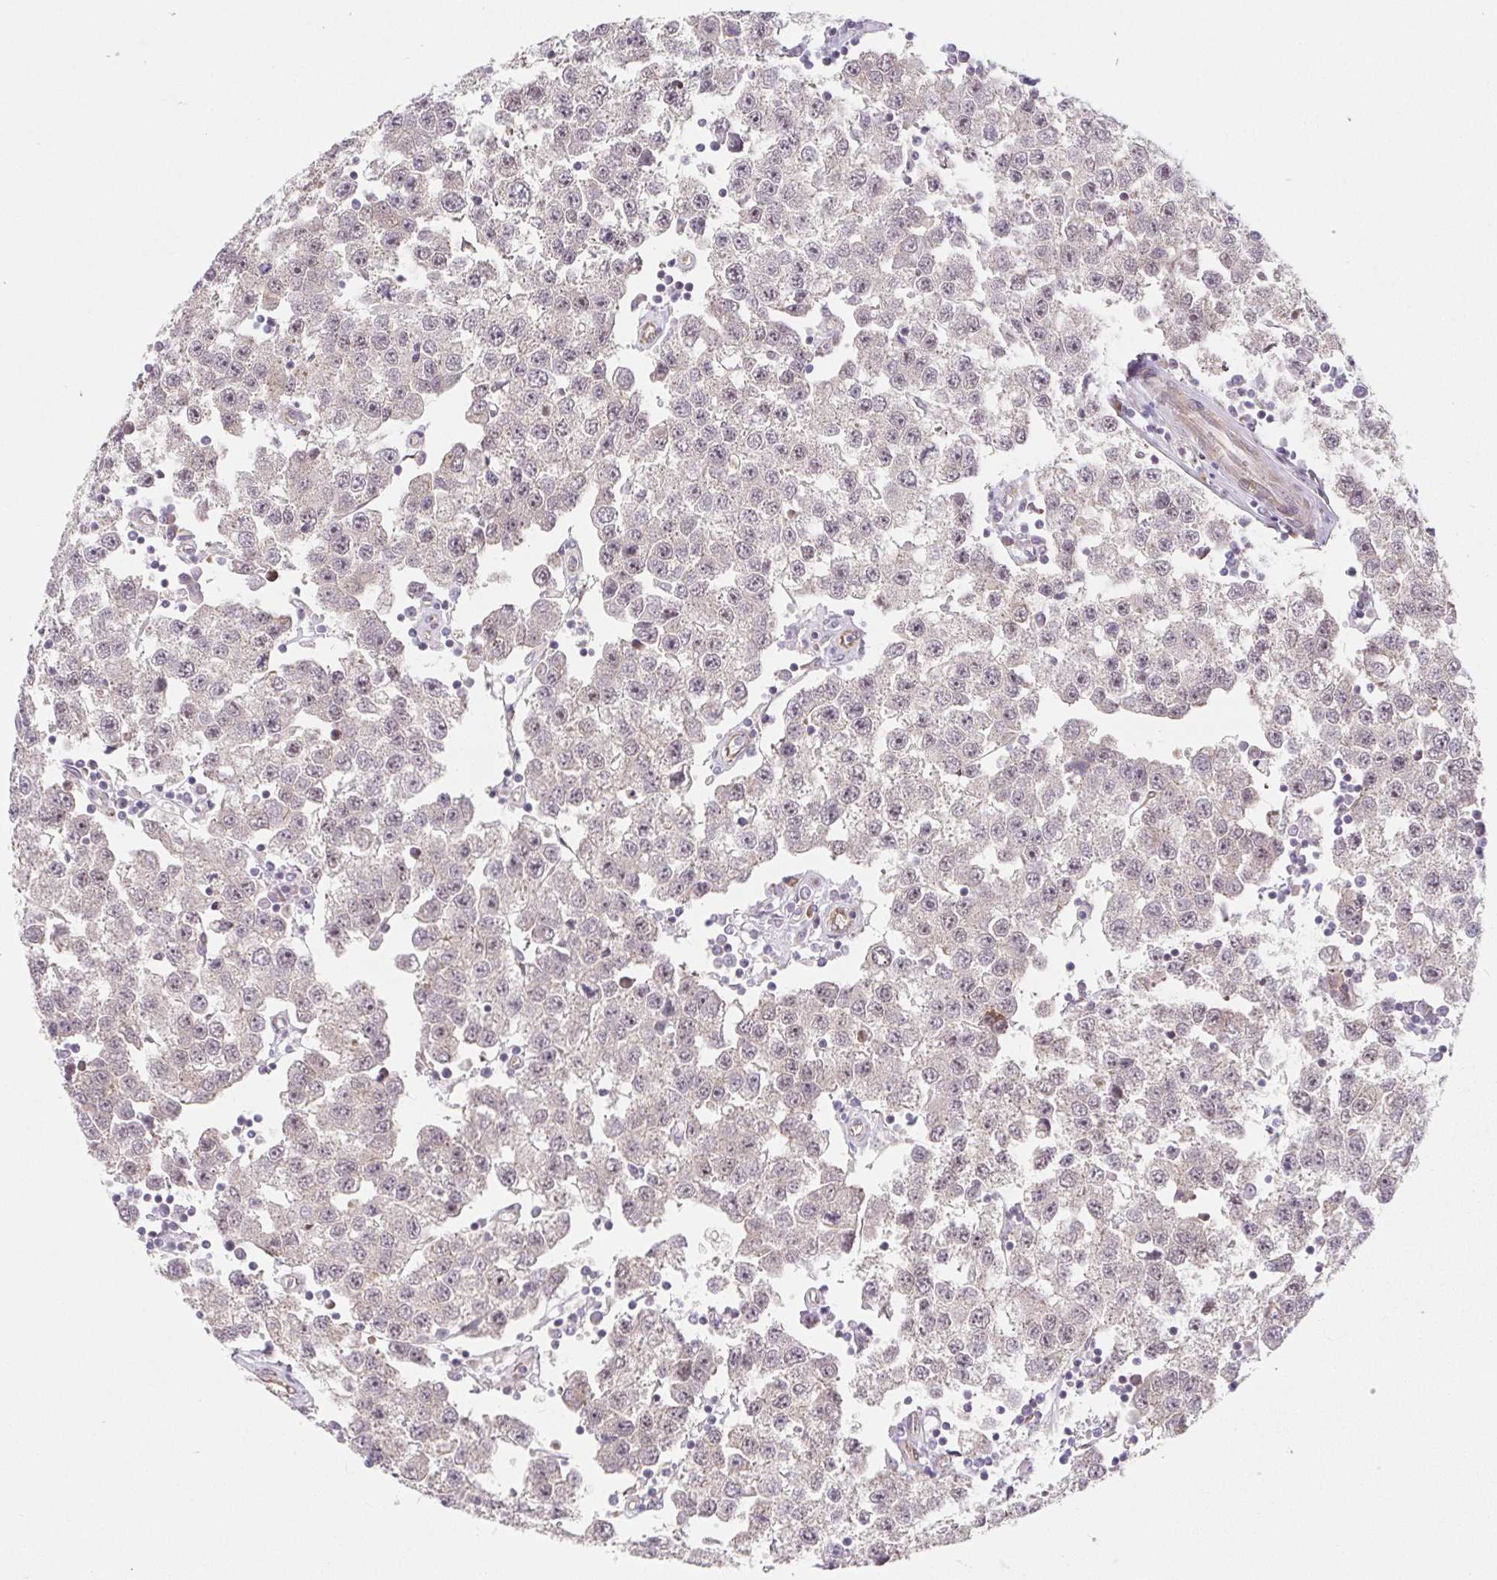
{"staining": {"intensity": "negative", "quantity": "none", "location": "none"}, "tissue": "testis cancer", "cell_type": "Tumor cells", "image_type": "cancer", "snomed": [{"axis": "morphology", "description": "Seminoma, NOS"}, {"axis": "topography", "description": "Testis"}], "caption": "The photomicrograph shows no significant staining in tumor cells of testis cancer (seminoma).", "gene": "LYPD5", "patient": {"sex": "male", "age": 34}}